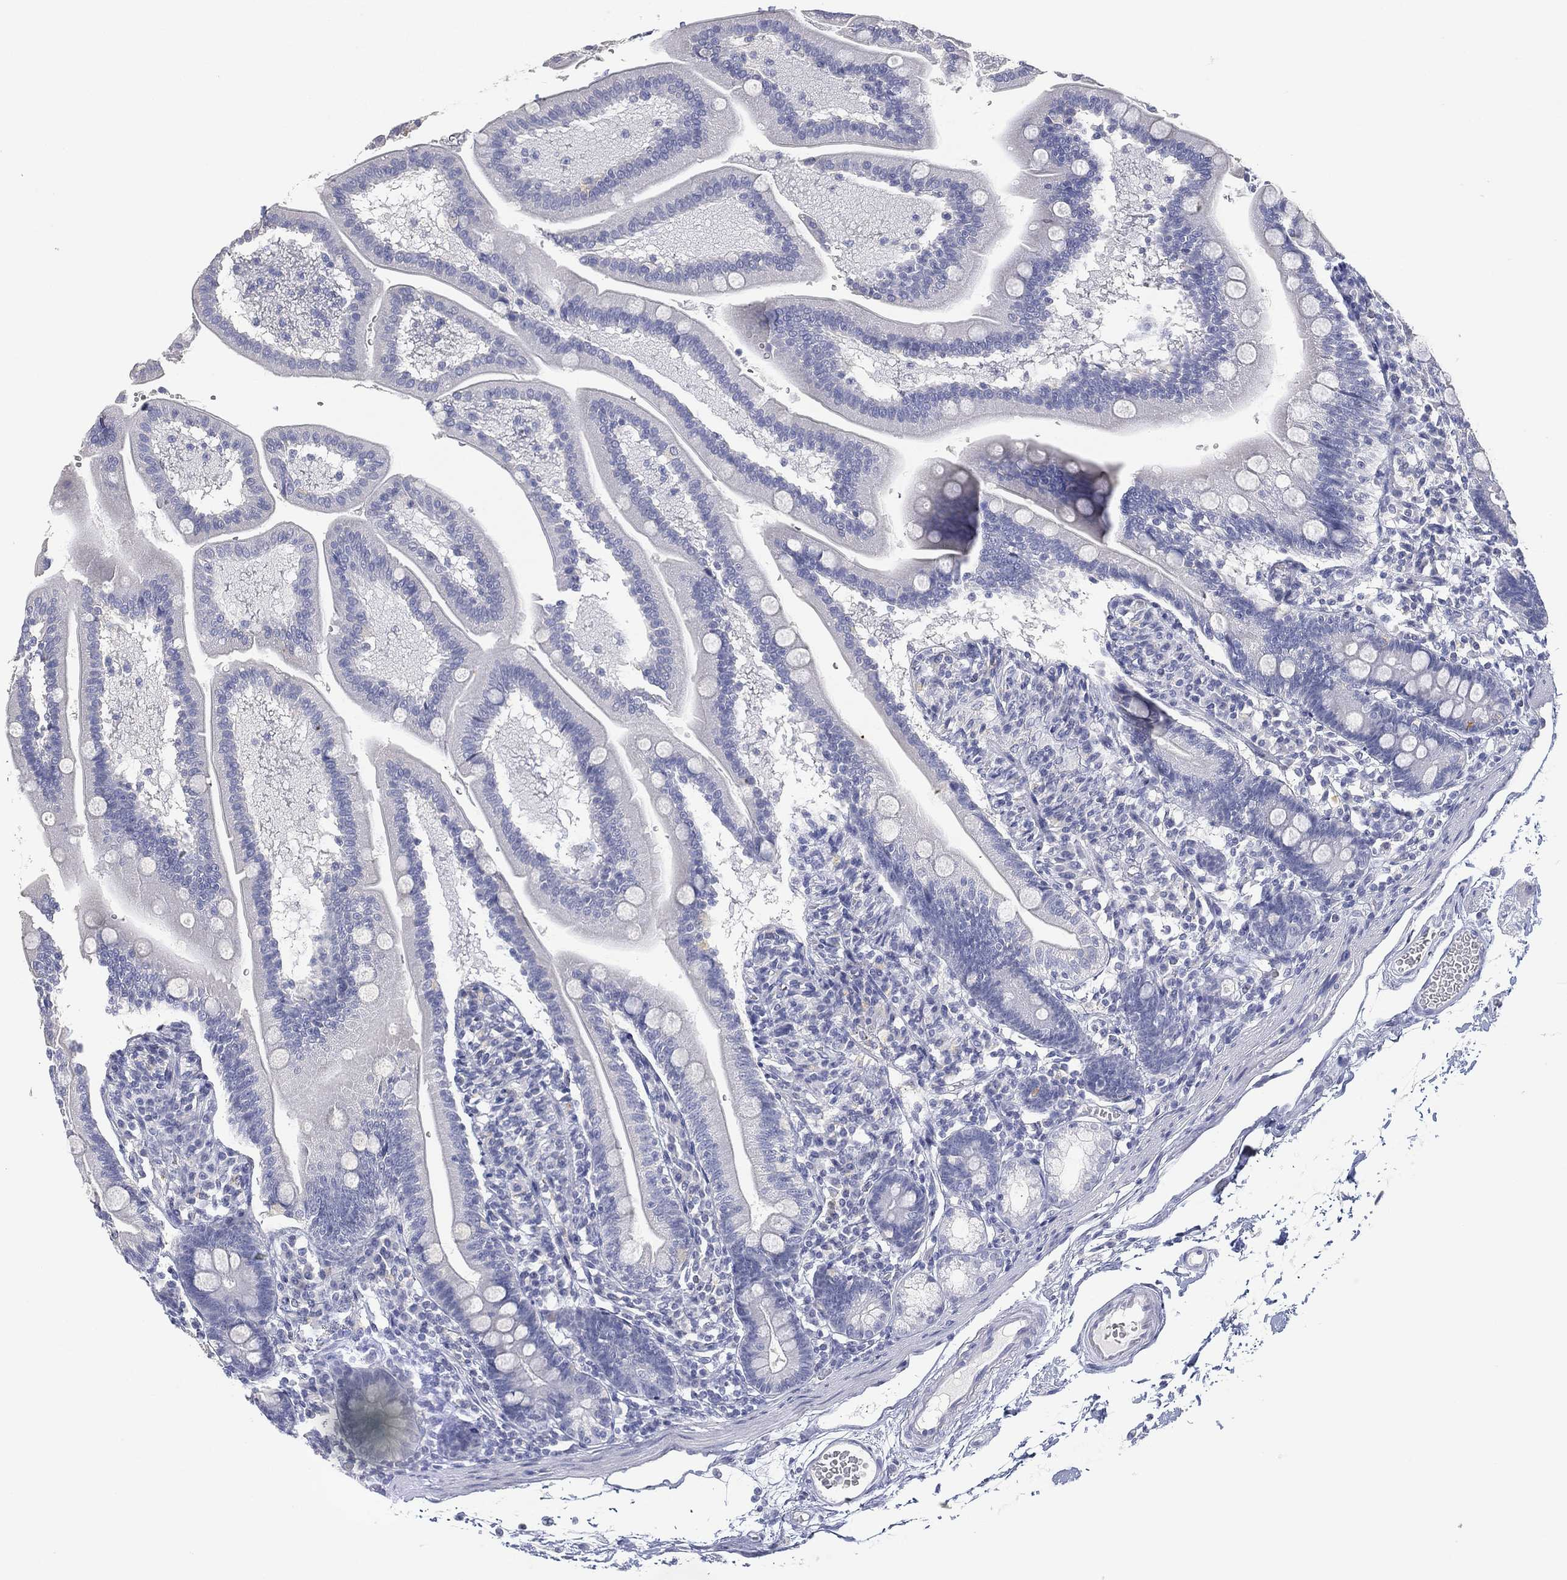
{"staining": {"intensity": "negative", "quantity": "none", "location": "none"}, "tissue": "duodenum", "cell_type": "Glandular cells", "image_type": "normal", "snomed": [{"axis": "morphology", "description": "Normal tissue, NOS"}, {"axis": "topography", "description": "Duodenum"}], "caption": "This is a image of IHC staining of normal duodenum, which shows no expression in glandular cells.", "gene": "FMO1", "patient": {"sex": "female", "age": 67}}